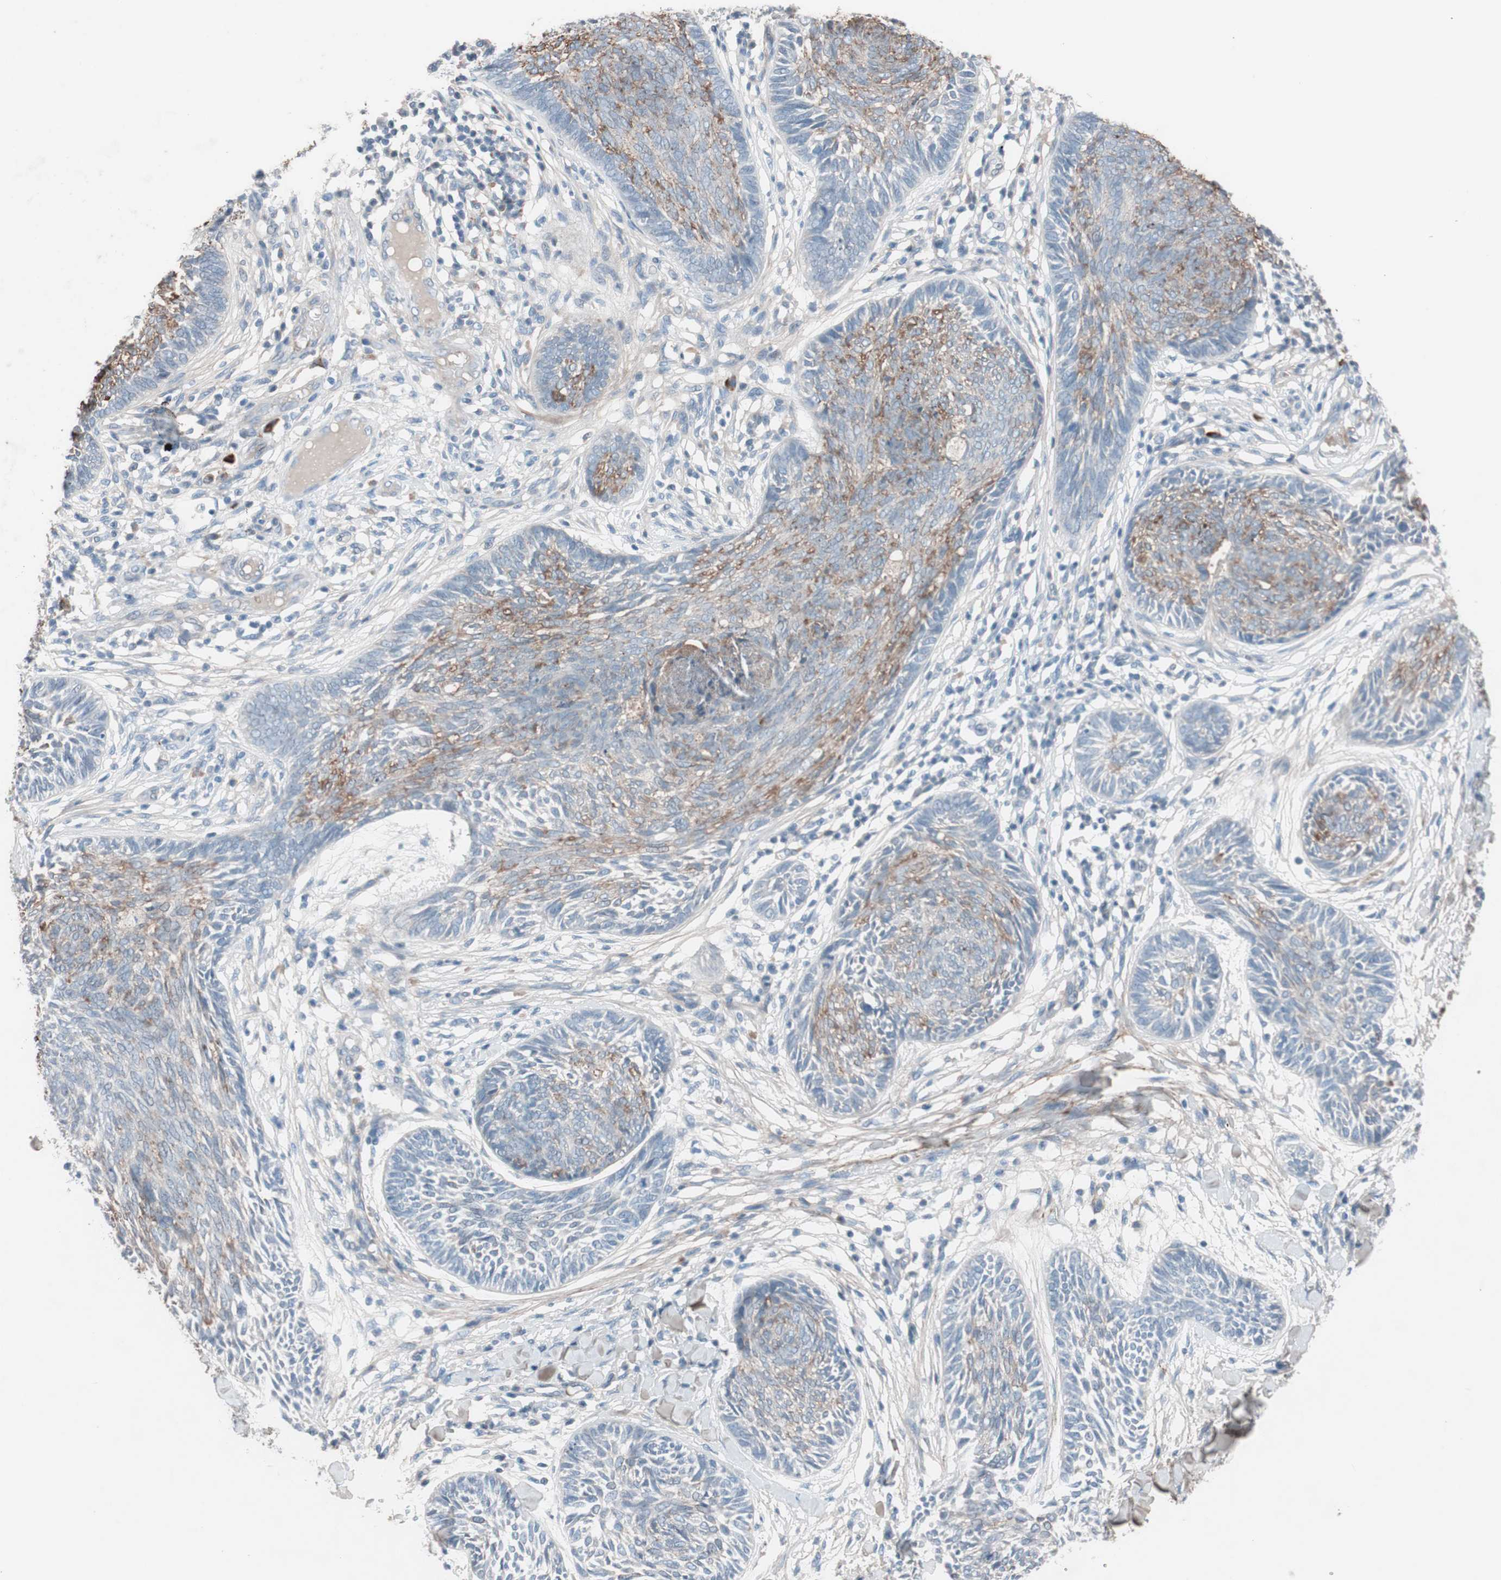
{"staining": {"intensity": "weak", "quantity": "25%-75%", "location": "cytoplasmic/membranous"}, "tissue": "skin cancer", "cell_type": "Tumor cells", "image_type": "cancer", "snomed": [{"axis": "morphology", "description": "Papilloma, NOS"}, {"axis": "morphology", "description": "Basal cell carcinoma"}, {"axis": "topography", "description": "Skin"}], "caption": "Skin cancer stained with a protein marker displays weak staining in tumor cells.", "gene": "GRB7", "patient": {"sex": "male", "age": 87}}